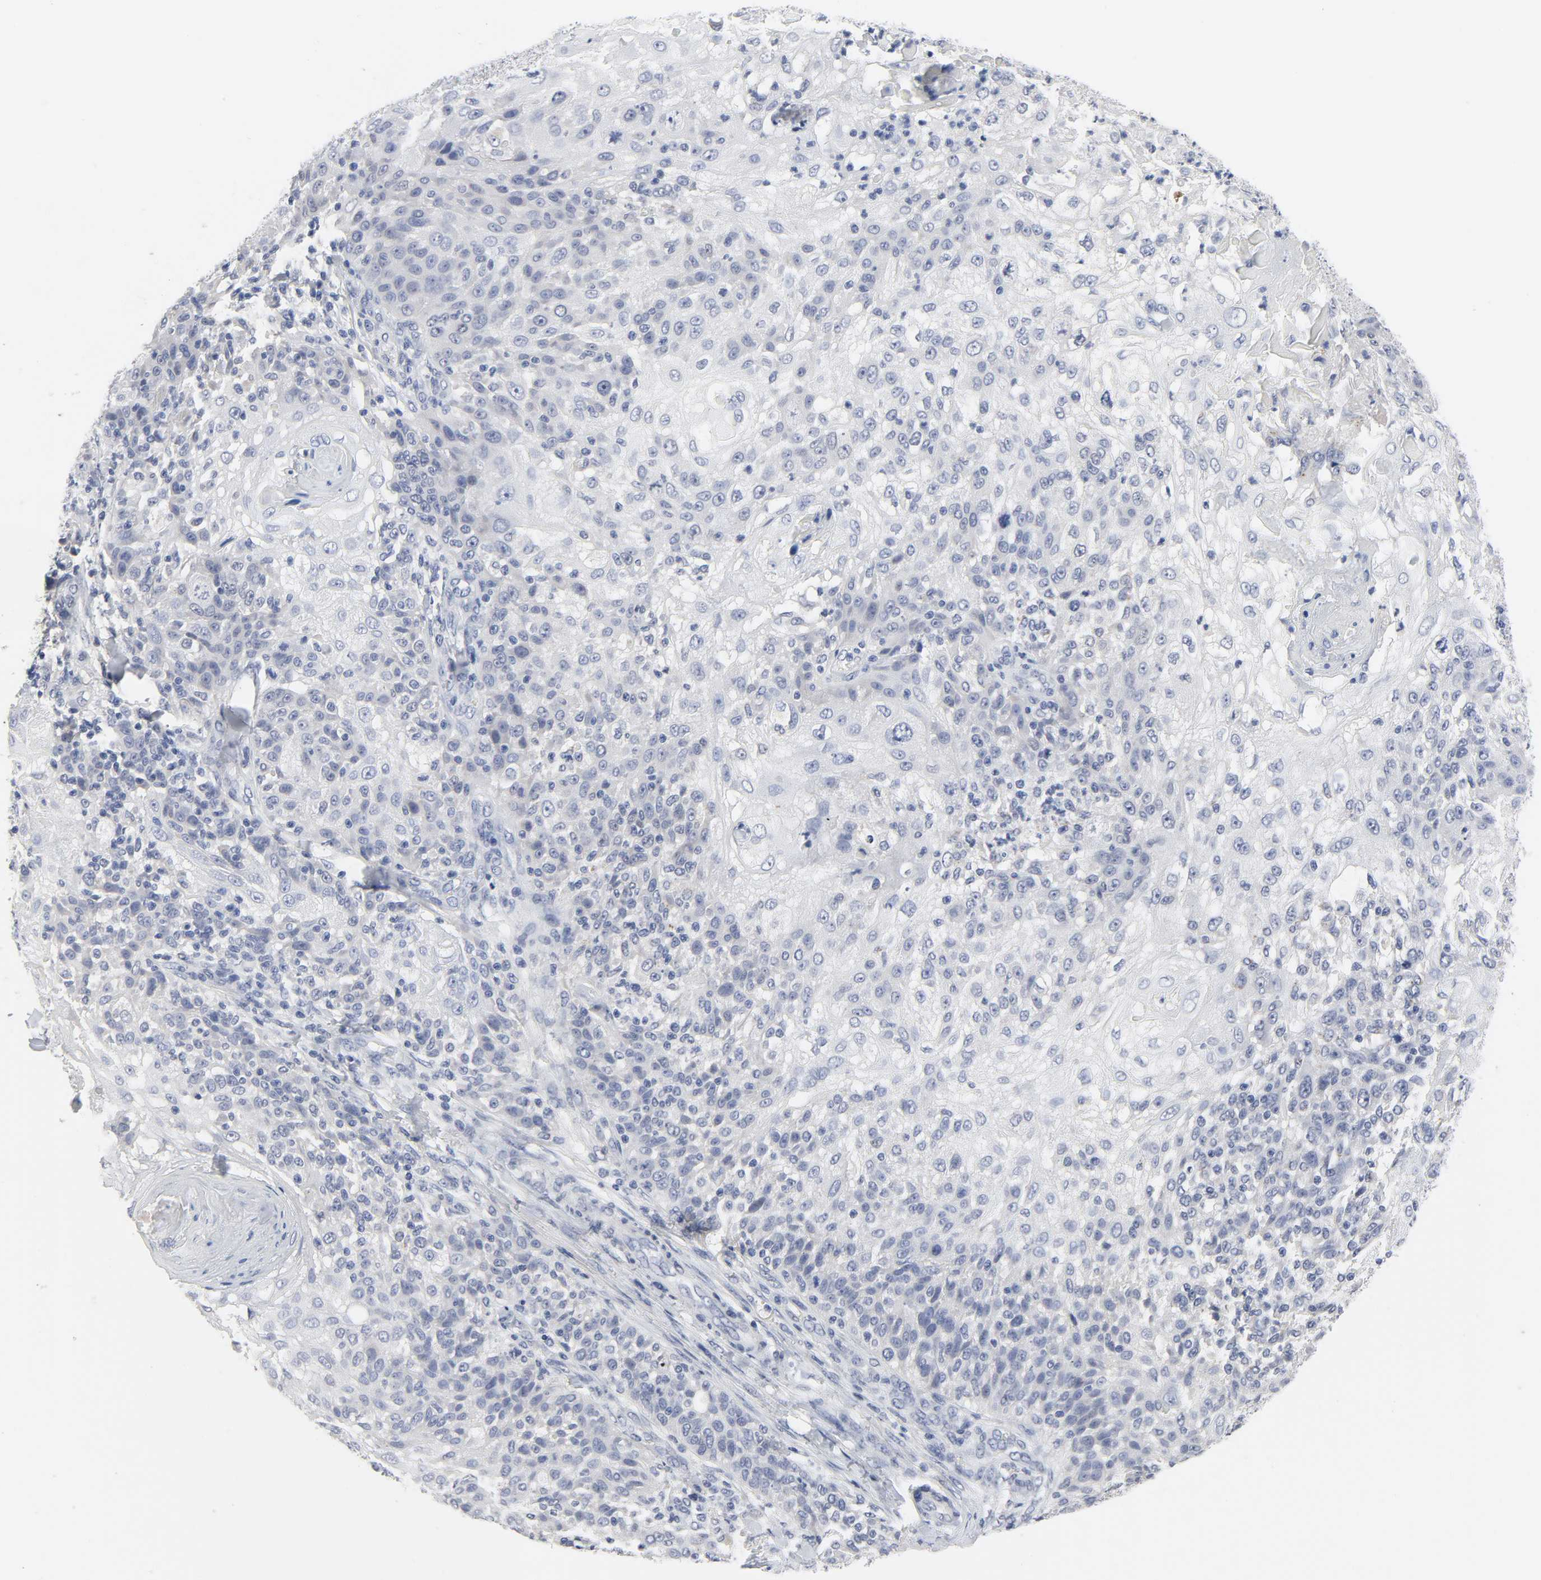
{"staining": {"intensity": "negative", "quantity": "none", "location": "none"}, "tissue": "skin cancer", "cell_type": "Tumor cells", "image_type": "cancer", "snomed": [{"axis": "morphology", "description": "Normal tissue, NOS"}, {"axis": "morphology", "description": "Squamous cell carcinoma, NOS"}, {"axis": "topography", "description": "Skin"}], "caption": "Tumor cells show no significant staining in skin cancer (squamous cell carcinoma).", "gene": "SALL2", "patient": {"sex": "female", "age": 83}}